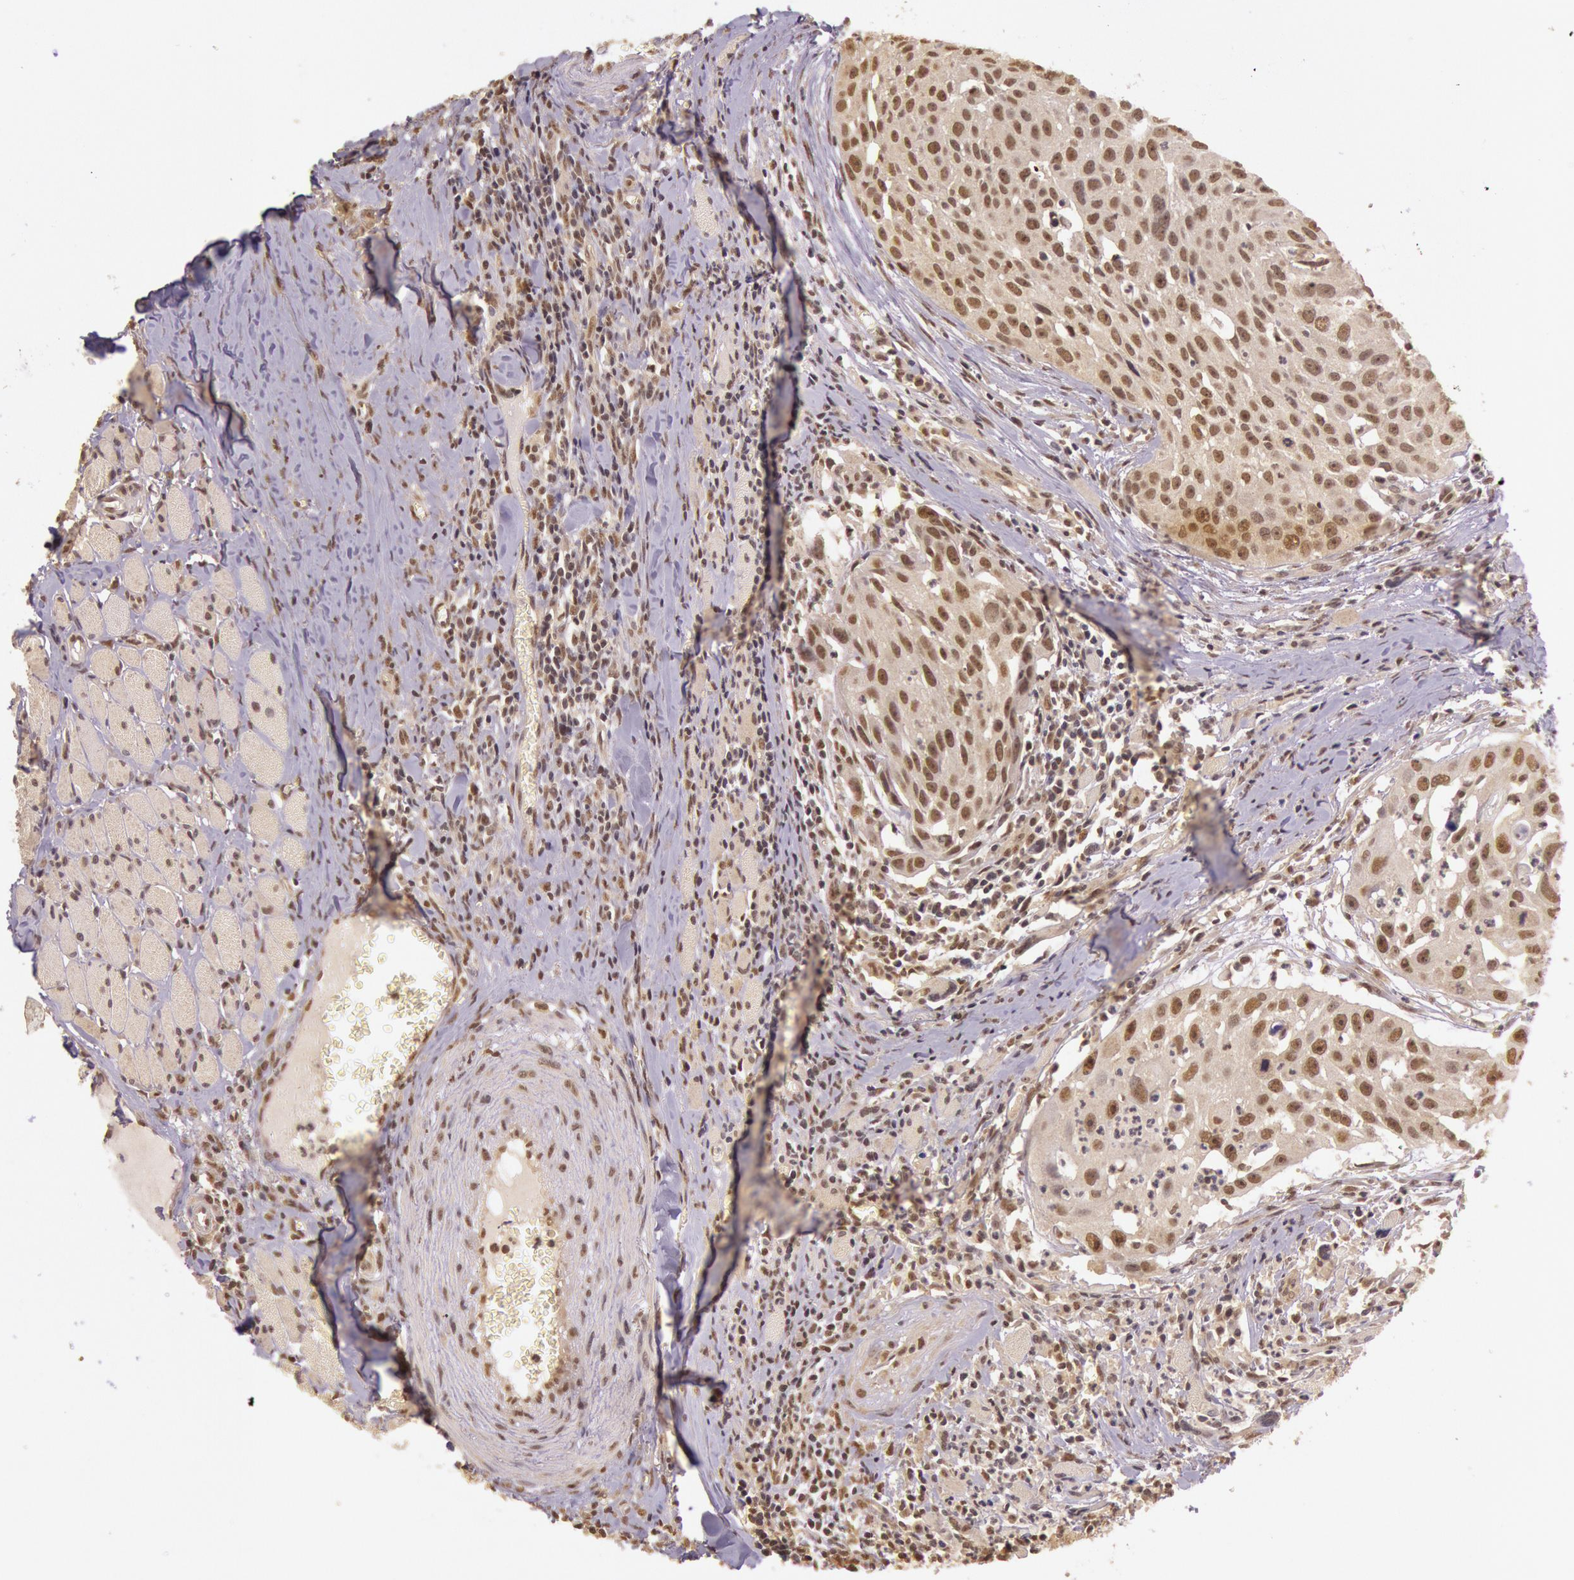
{"staining": {"intensity": "moderate", "quantity": "25%-75%", "location": "cytoplasmic/membranous,nuclear"}, "tissue": "head and neck cancer", "cell_type": "Tumor cells", "image_type": "cancer", "snomed": [{"axis": "morphology", "description": "Squamous cell carcinoma, NOS"}, {"axis": "topography", "description": "Head-Neck"}], "caption": "Immunohistochemical staining of human head and neck cancer (squamous cell carcinoma) demonstrates moderate cytoplasmic/membranous and nuclear protein expression in about 25%-75% of tumor cells.", "gene": "RTL10", "patient": {"sex": "male", "age": 64}}